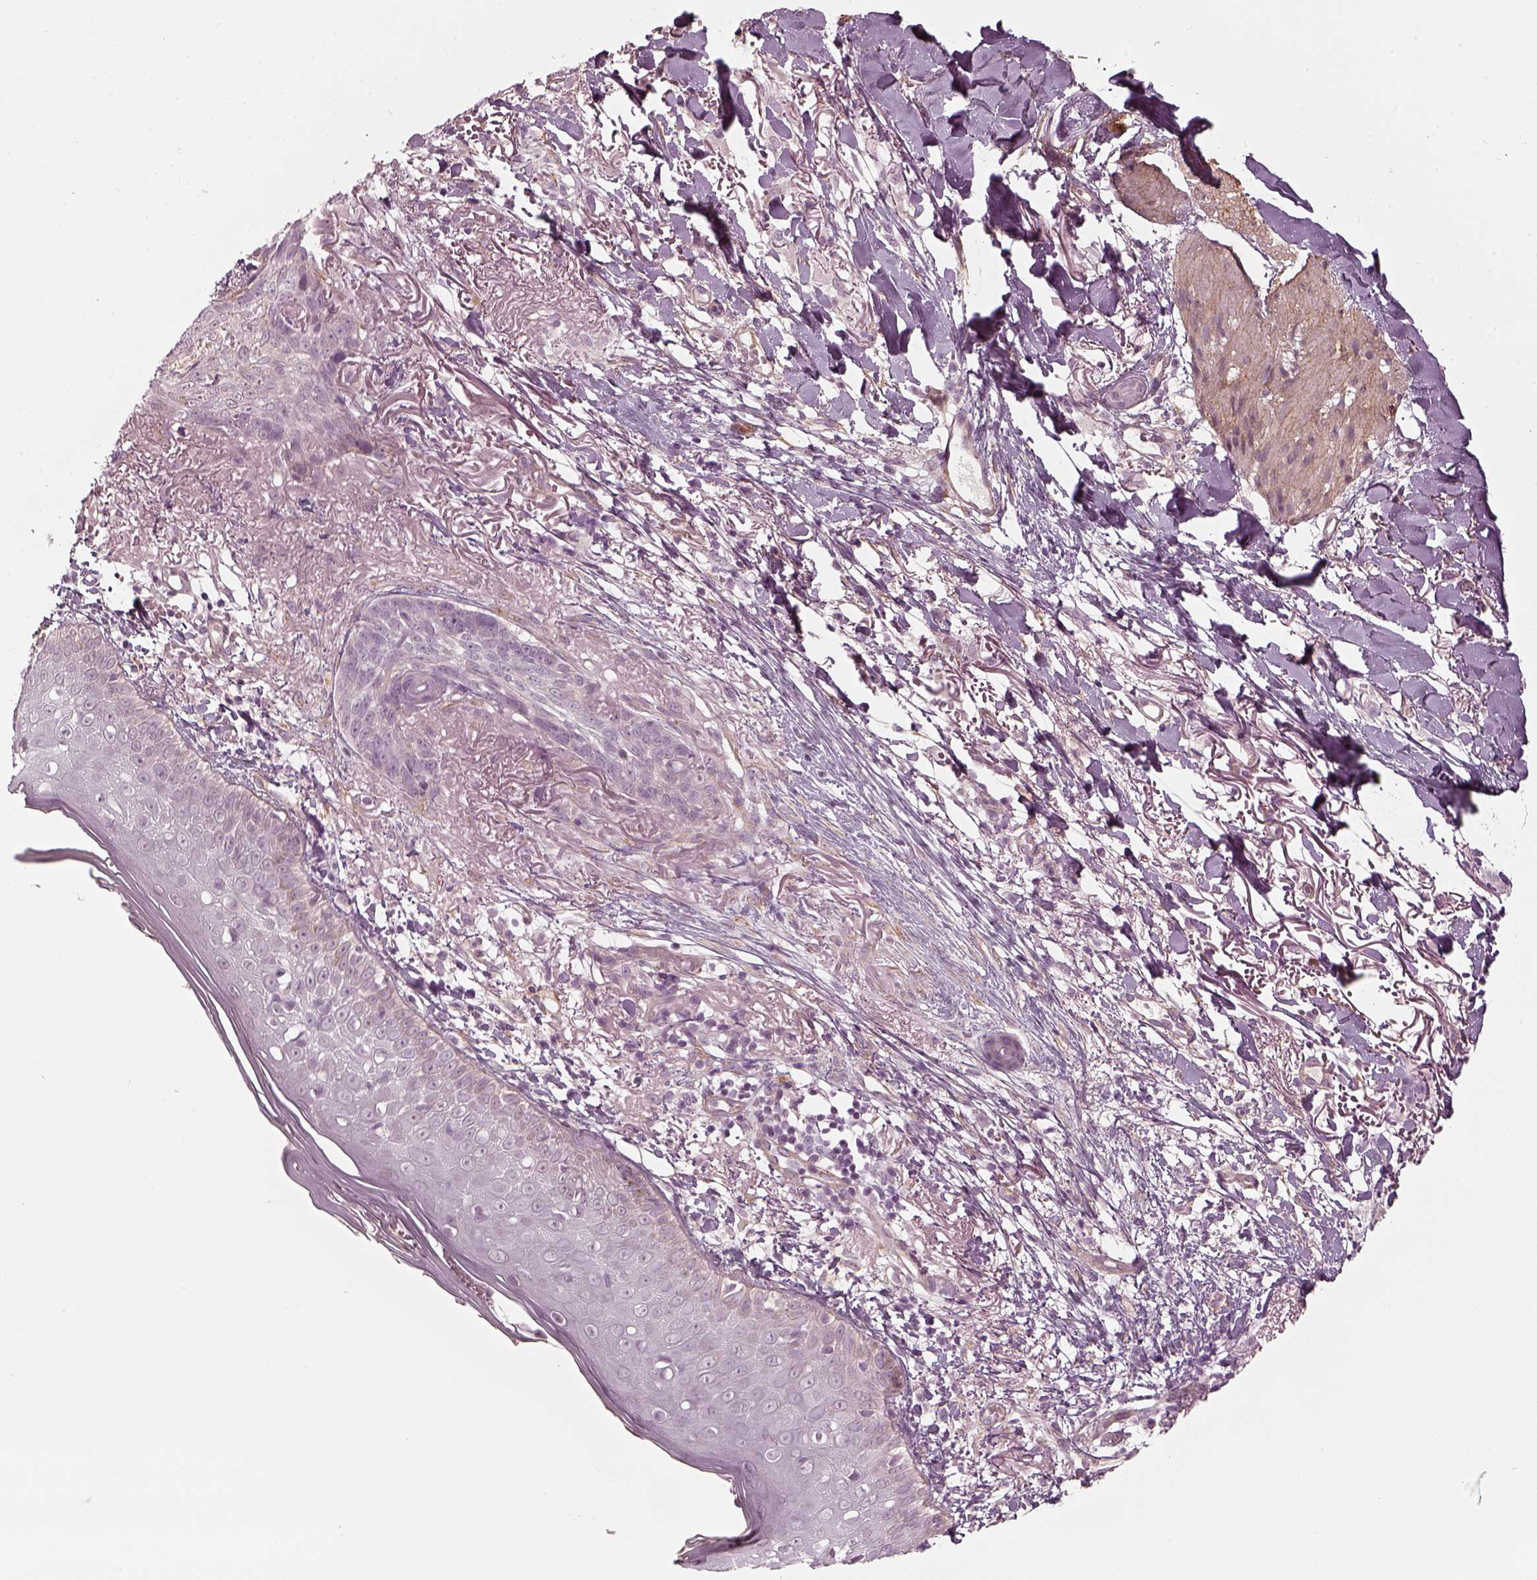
{"staining": {"intensity": "negative", "quantity": "none", "location": "none"}, "tissue": "skin cancer", "cell_type": "Tumor cells", "image_type": "cancer", "snomed": [{"axis": "morphology", "description": "Normal tissue, NOS"}, {"axis": "morphology", "description": "Basal cell carcinoma"}, {"axis": "topography", "description": "Skin"}], "caption": "This micrograph is of skin basal cell carcinoma stained with IHC to label a protein in brown with the nuclei are counter-stained blue. There is no positivity in tumor cells.", "gene": "LAMB2", "patient": {"sex": "male", "age": 84}}